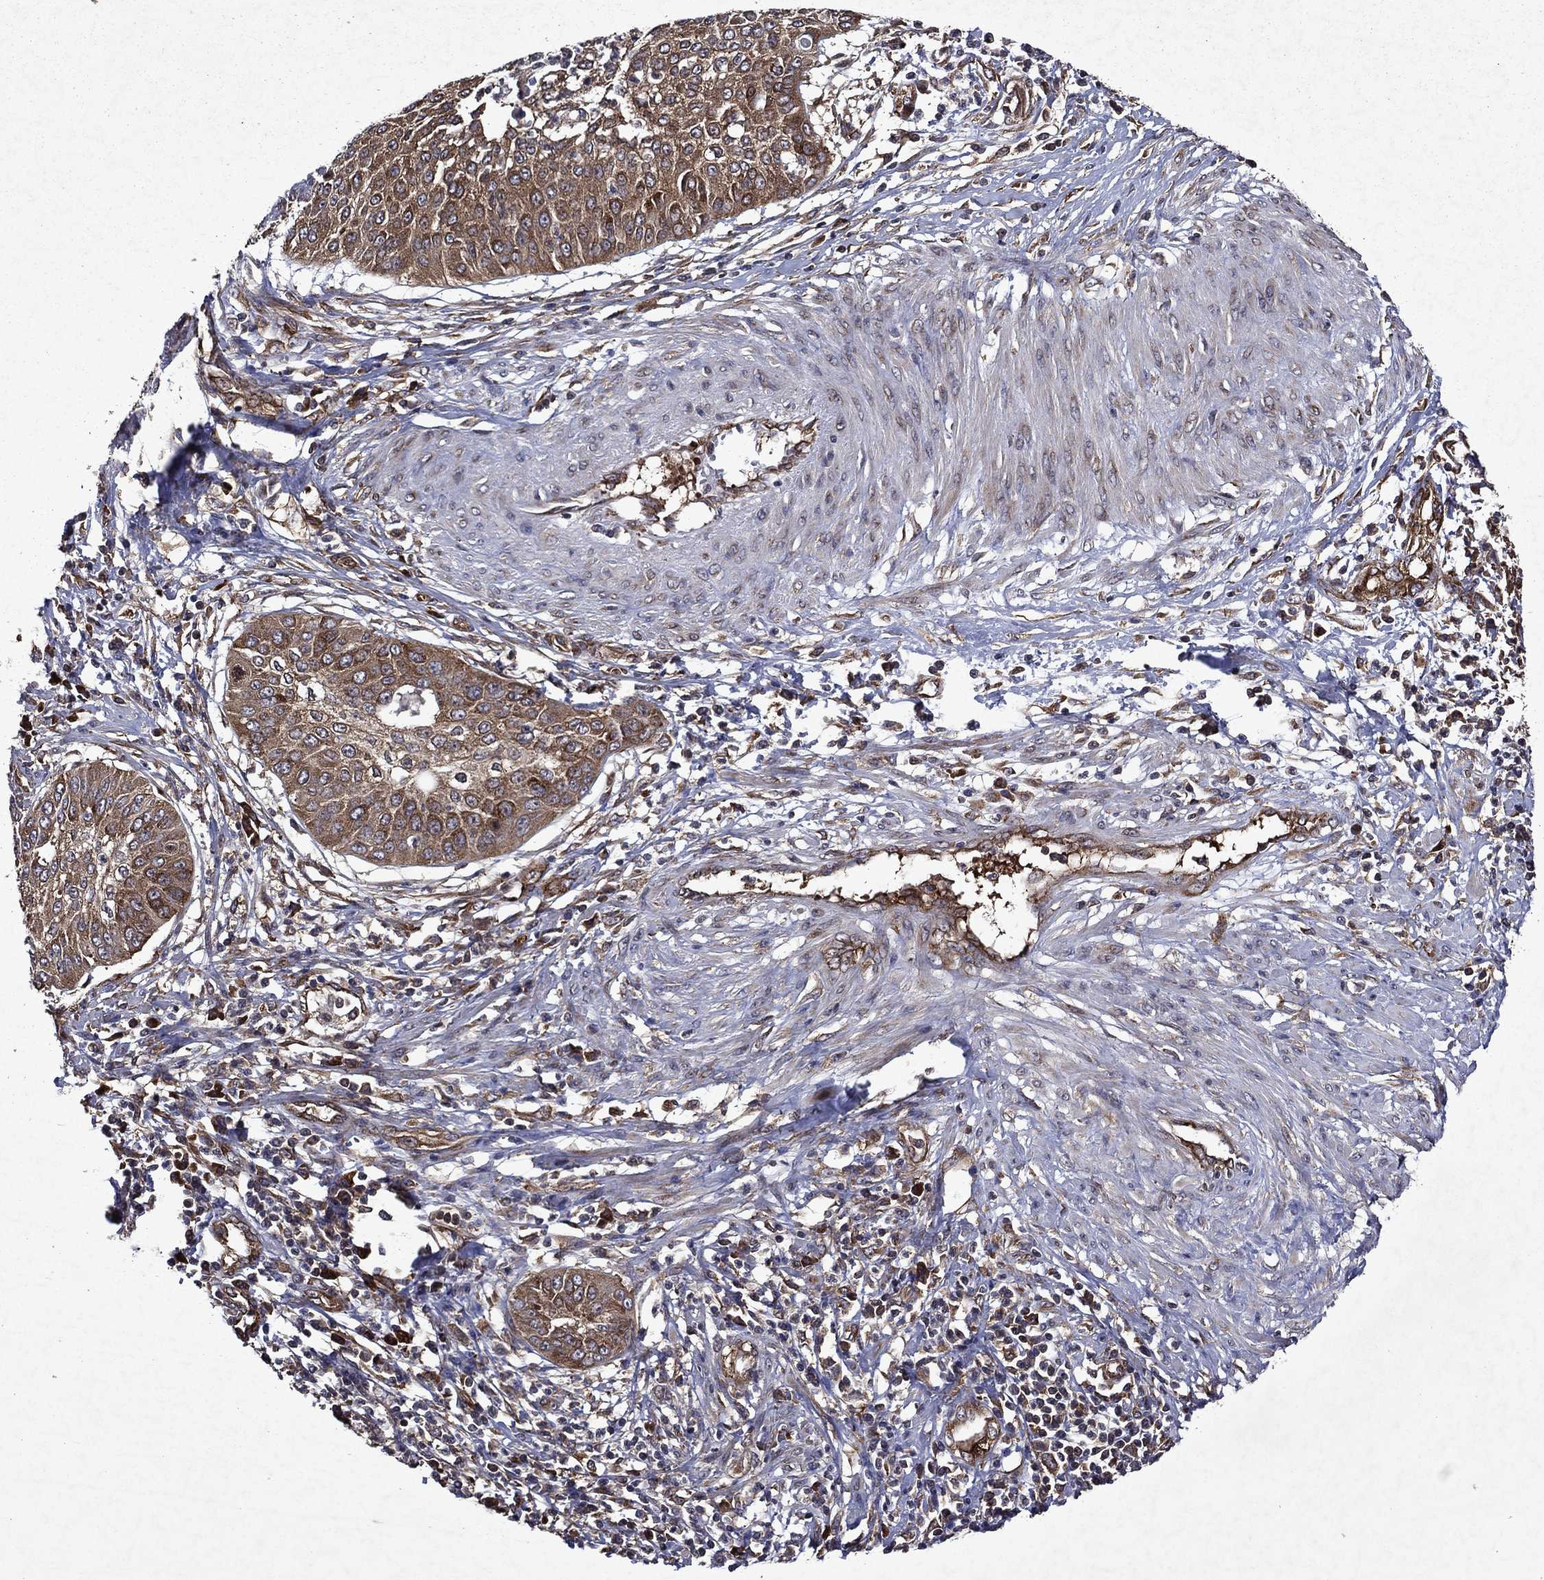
{"staining": {"intensity": "weak", "quantity": "25%-75%", "location": "cytoplasmic/membranous"}, "tissue": "cervical cancer", "cell_type": "Tumor cells", "image_type": "cancer", "snomed": [{"axis": "morphology", "description": "Normal tissue, NOS"}, {"axis": "morphology", "description": "Squamous cell carcinoma, NOS"}, {"axis": "topography", "description": "Cervix"}], "caption": "Immunohistochemistry micrograph of human cervical squamous cell carcinoma stained for a protein (brown), which exhibits low levels of weak cytoplasmic/membranous positivity in approximately 25%-75% of tumor cells.", "gene": "EIF2B4", "patient": {"sex": "female", "age": 39}}